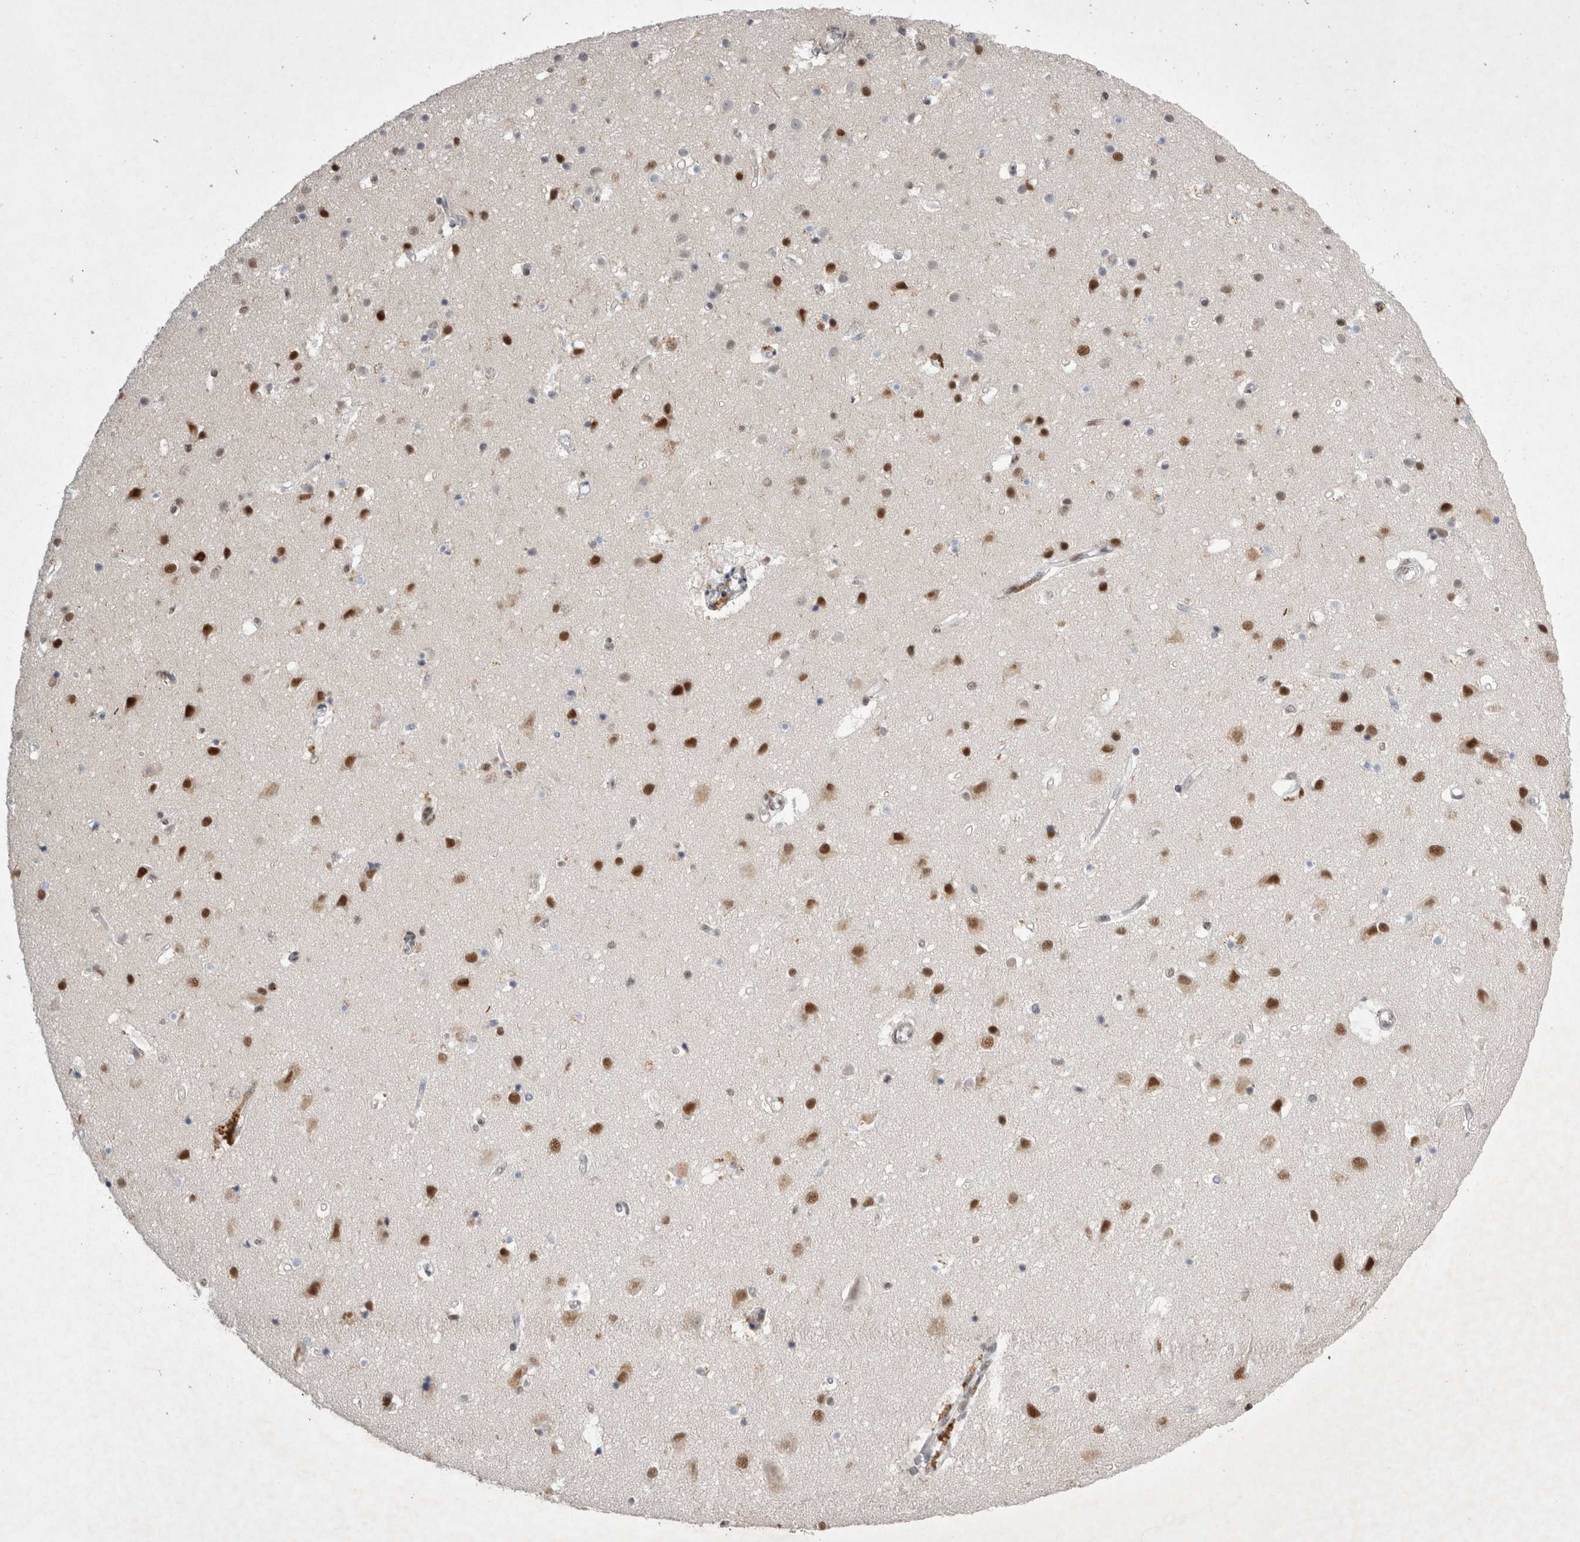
{"staining": {"intensity": "weak", "quantity": ">75%", "location": "nuclear"}, "tissue": "cerebral cortex", "cell_type": "Endothelial cells", "image_type": "normal", "snomed": [{"axis": "morphology", "description": "Normal tissue, NOS"}, {"axis": "topography", "description": "Cerebral cortex"}], "caption": "Cerebral cortex stained with a brown dye shows weak nuclear positive positivity in about >75% of endothelial cells.", "gene": "RBM6", "patient": {"sex": "male", "age": 54}}